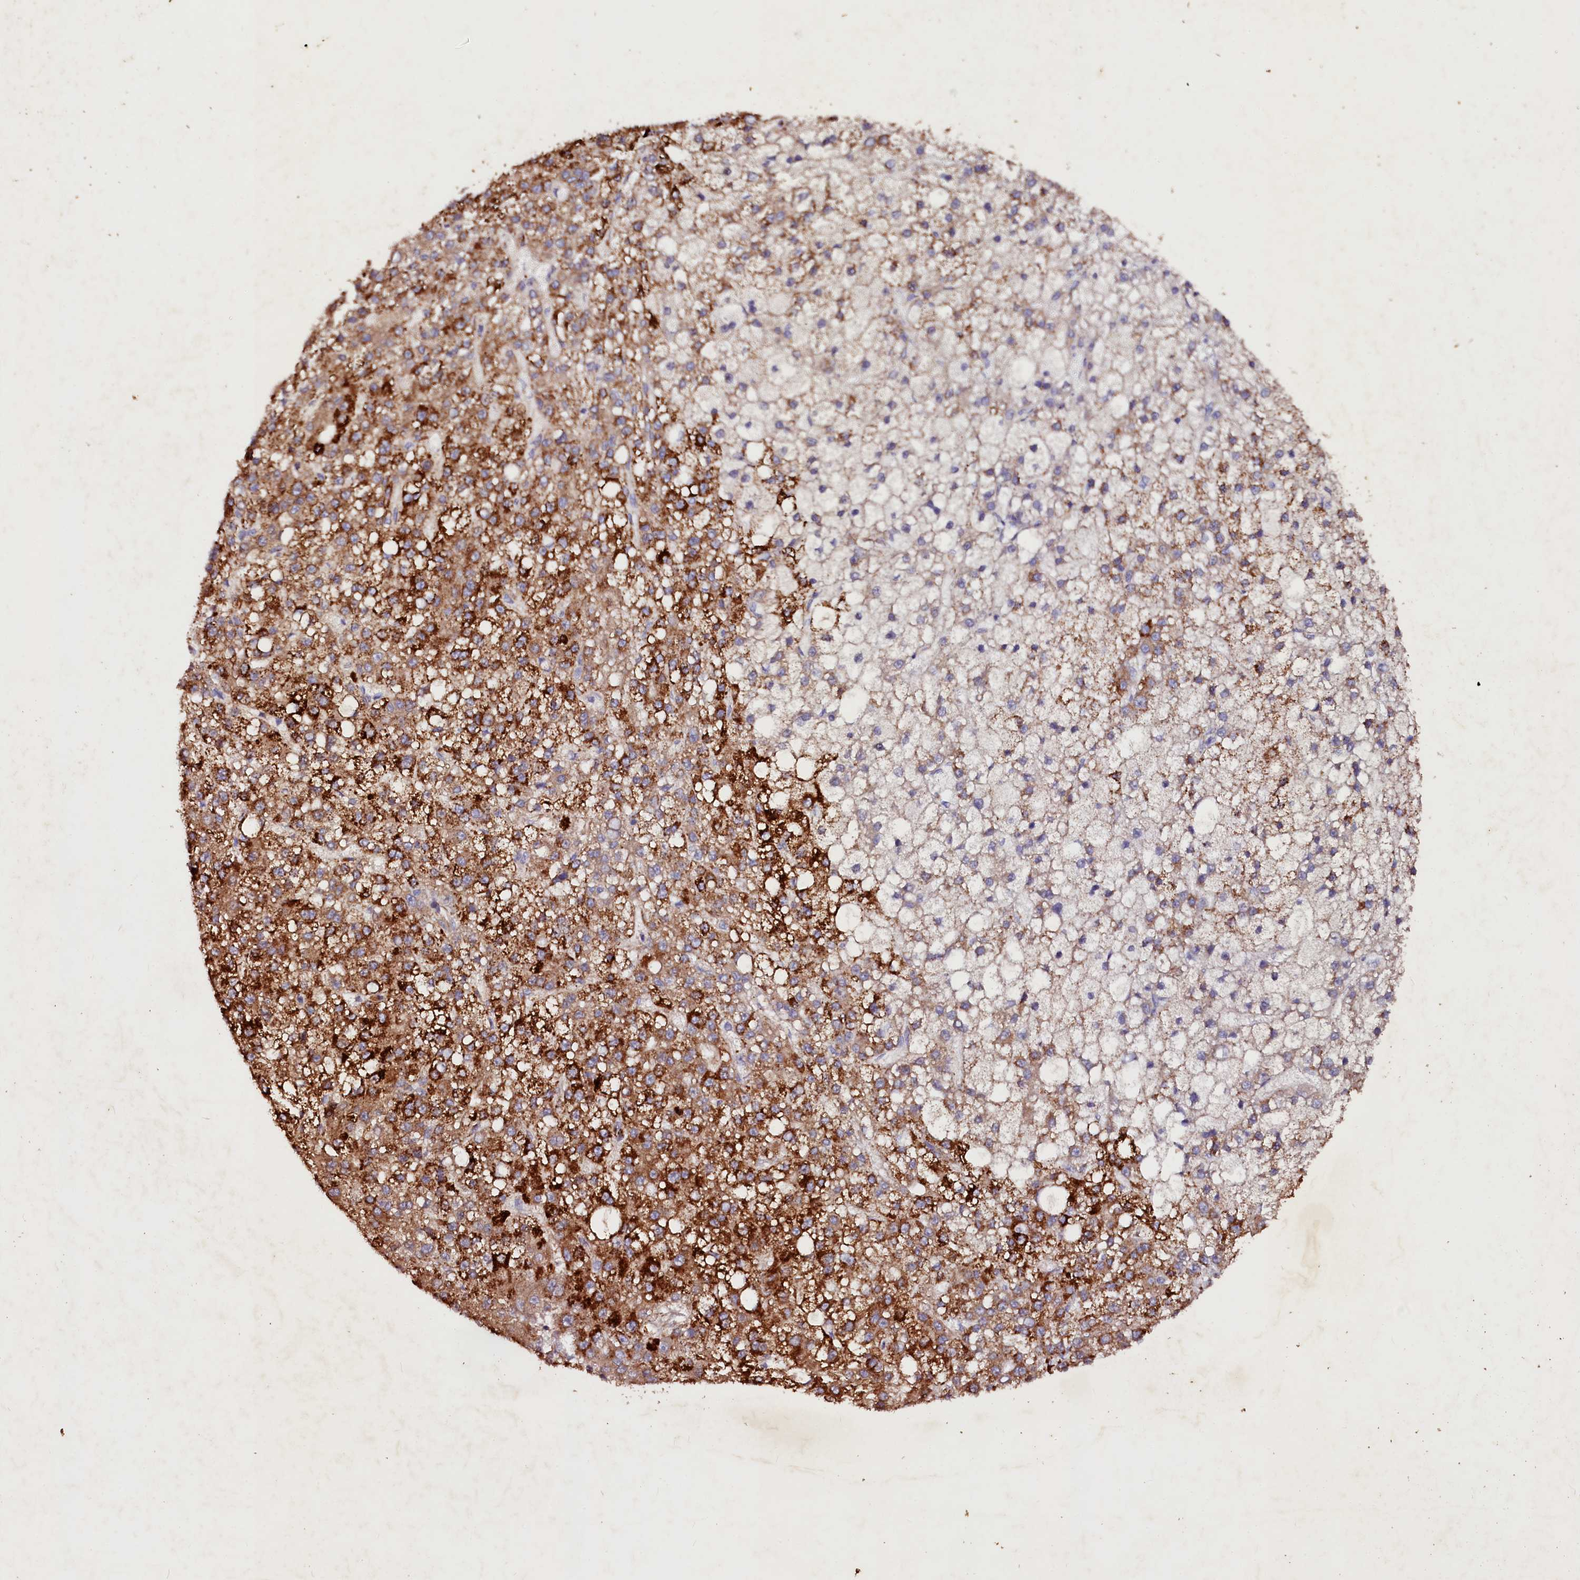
{"staining": {"intensity": "strong", "quantity": "25%-75%", "location": "cytoplasmic/membranous"}, "tissue": "liver cancer", "cell_type": "Tumor cells", "image_type": "cancer", "snomed": [{"axis": "morphology", "description": "Carcinoma, Hepatocellular, NOS"}, {"axis": "topography", "description": "Liver"}], "caption": "A high amount of strong cytoplasmic/membranous positivity is identified in approximately 25%-75% of tumor cells in hepatocellular carcinoma (liver) tissue.", "gene": "VPS36", "patient": {"sex": "male", "age": 67}}